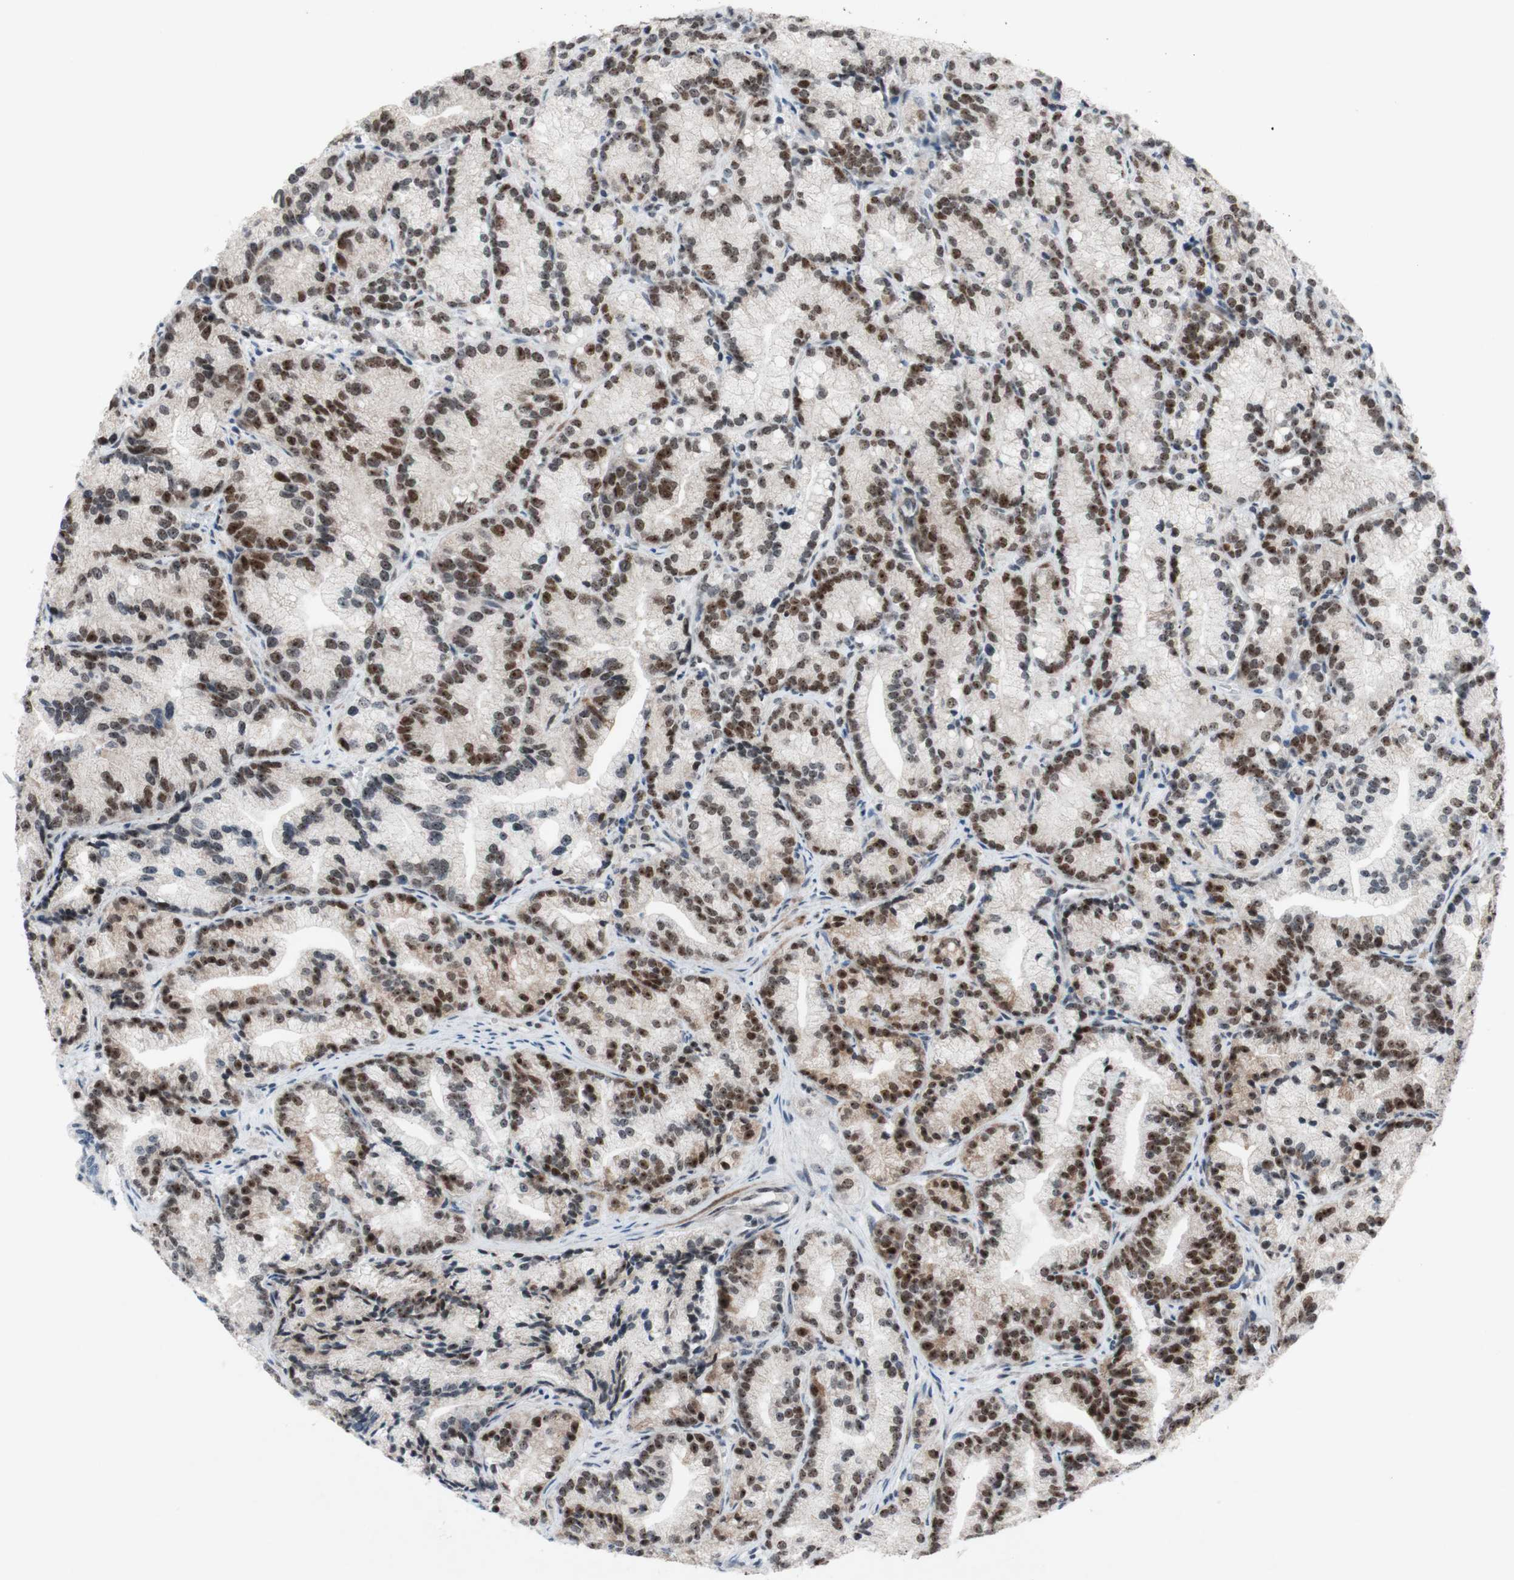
{"staining": {"intensity": "moderate", "quantity": ">75%", "location": "nuclear"}, "tissue": "prostate cancer", "cell_type": "Tumor cells", "image_type": "cancer", "snomed": [{"axis": "morphology", "description": "Adenocarcinoma, Low grade"}, {"axis": "topography", "description": "Prostate"}], "caption": "Immunohistochemical staining of human prostate cancer reveals medium levels of moderate nuclear protein staining in about >75% of tumor cells. (Stains: DAB (3,3'-diaminobenzidine) in brown, nuclei in blue, Microscopy: brightfield microscopy at high magnification).", "gene": "POLR1A", "patient": {"sex": "male", "age": 89}}